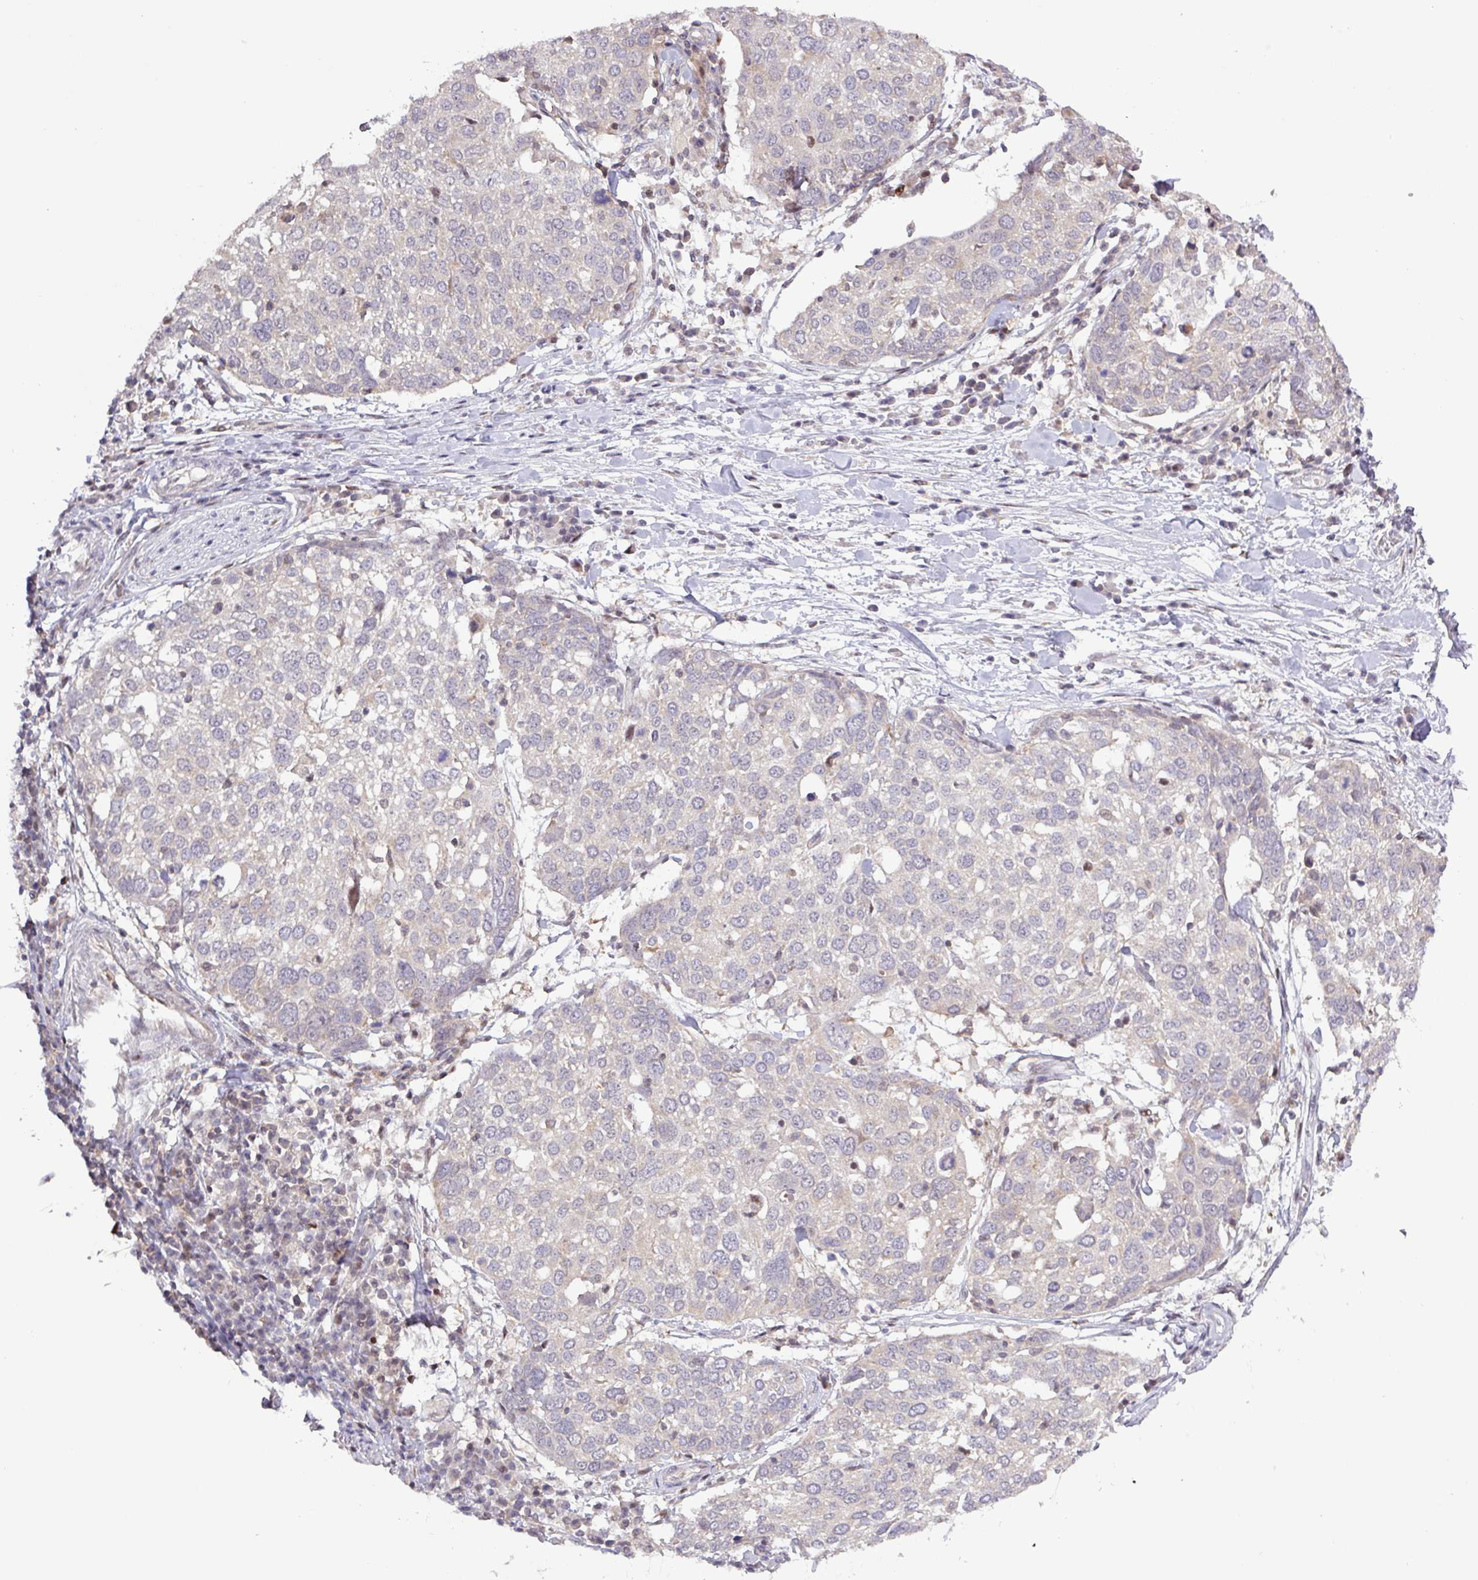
{"staining": {"intensity": "negative", "quantity": "none", "location": "none"}, "tissue": "lung cancer", "cell_type": "Tumor cells", "image_type": "cancer", "snomed": [{"axis": "morphology", "description": "Squamous cell carcinoma, NOS"}, {"axis": "topography", "description": "Lung"}], "caption": "This photomicrograph is of lung cancer stained with immunohistochemistry (IHC) to label a protein in brown with the nuclei are counter-stained blue. There is no staining in tumor cells.", "gene": "RTL3", "patient": {"sex": "male", "age": 65}}